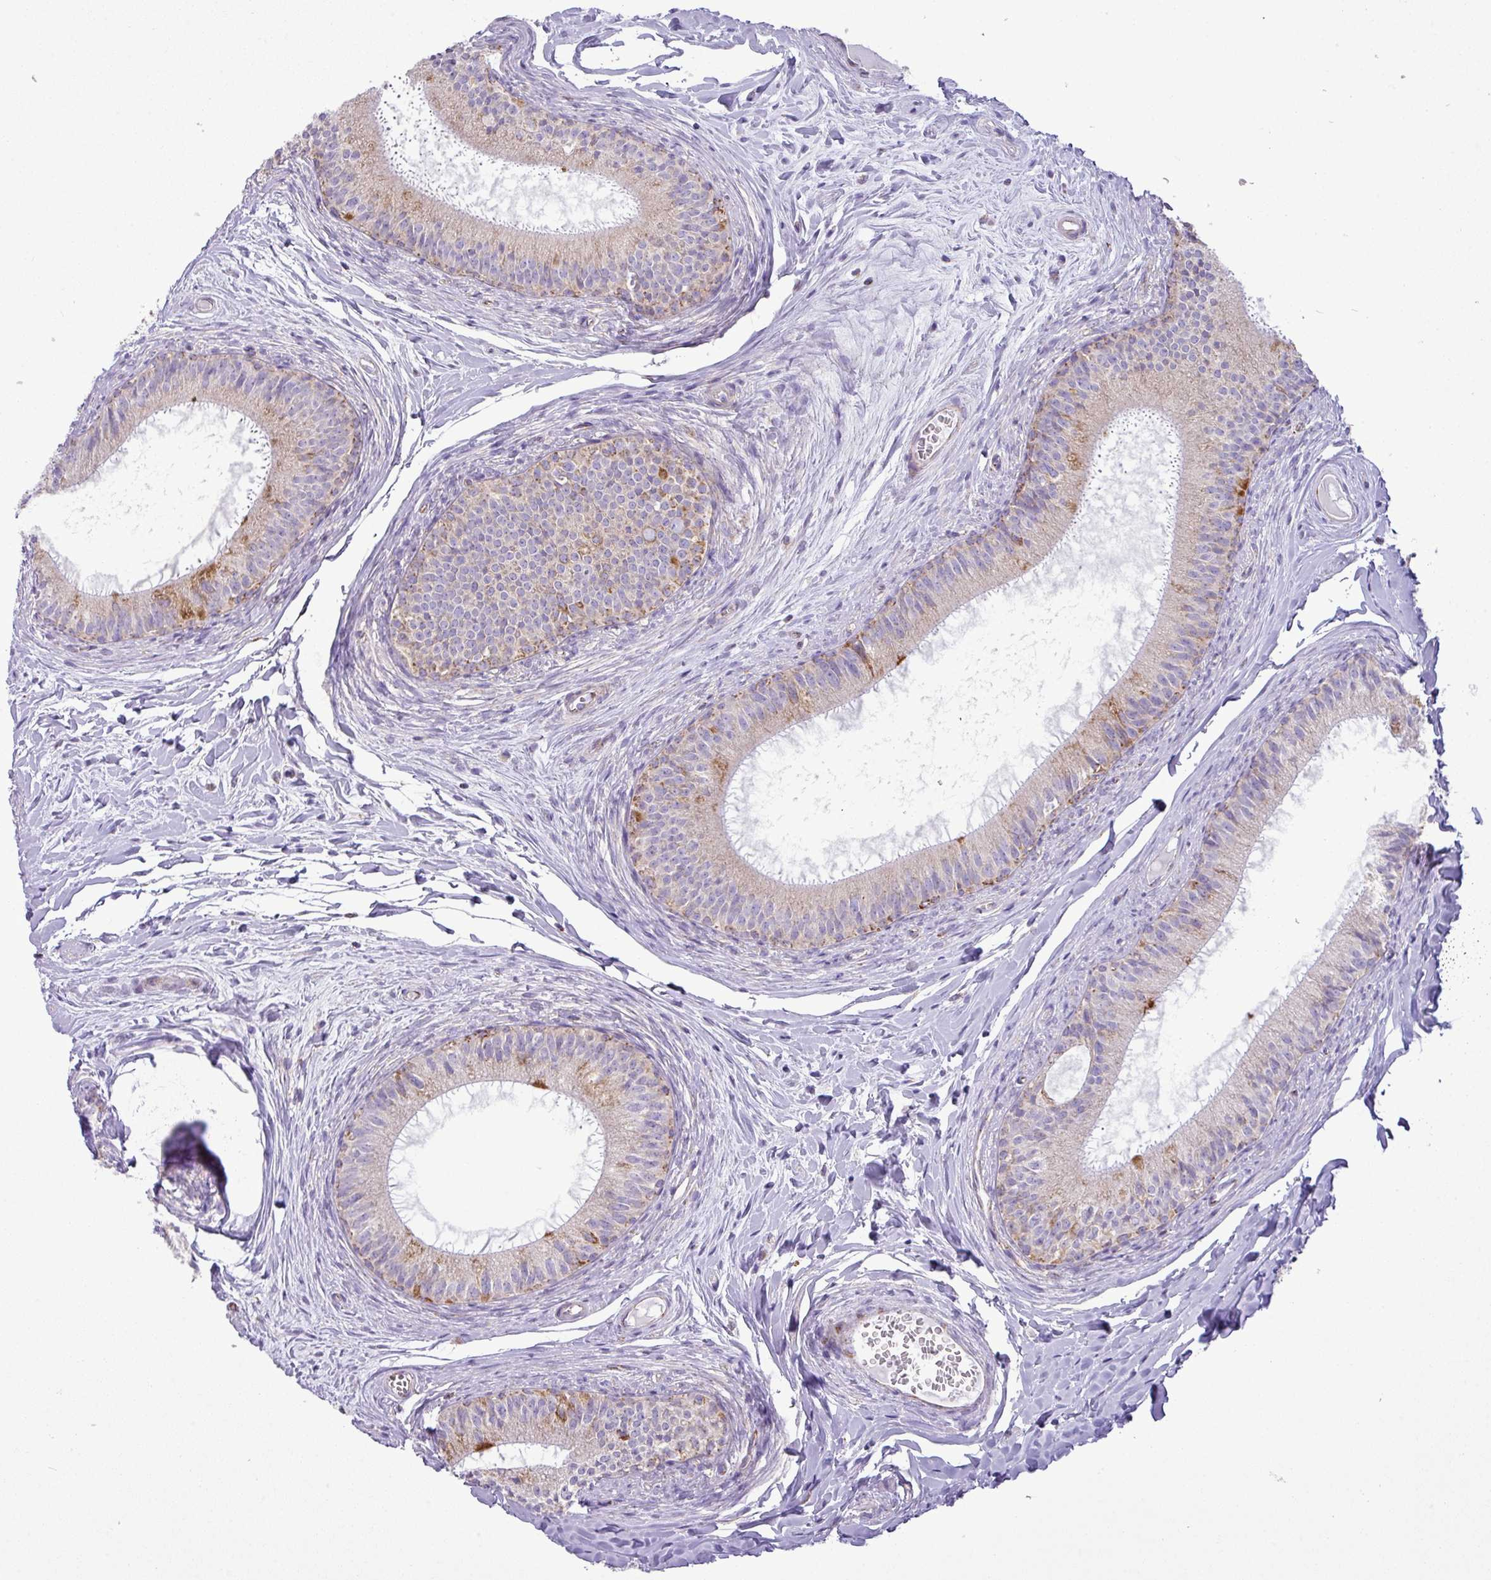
{"staining": {"intensity": "moderate", "quantity": "<25%", "location": "cytoplasmic/membranous"}, "tissue": "epididymis", "cell_type": "Glandular cells", "image_type": "normal", "snomed": [{"axis": "morphology", "description": "Normal tissue, NOS"}, {"axis": "topography", "description": "Epididymis"}], "caption": "Immunohistochemistry photomicrograph of normal epididymis: human epididymis stained using immunohistochemistry exhibits low levels of moderate protein expression localized specifically in the cytoplasmic/membranous of glandular cells, appearing as a cytoplasmic/membranous brown color.", "gene": "ZNF81", "patient": {"sex": "male", "age": 25}}